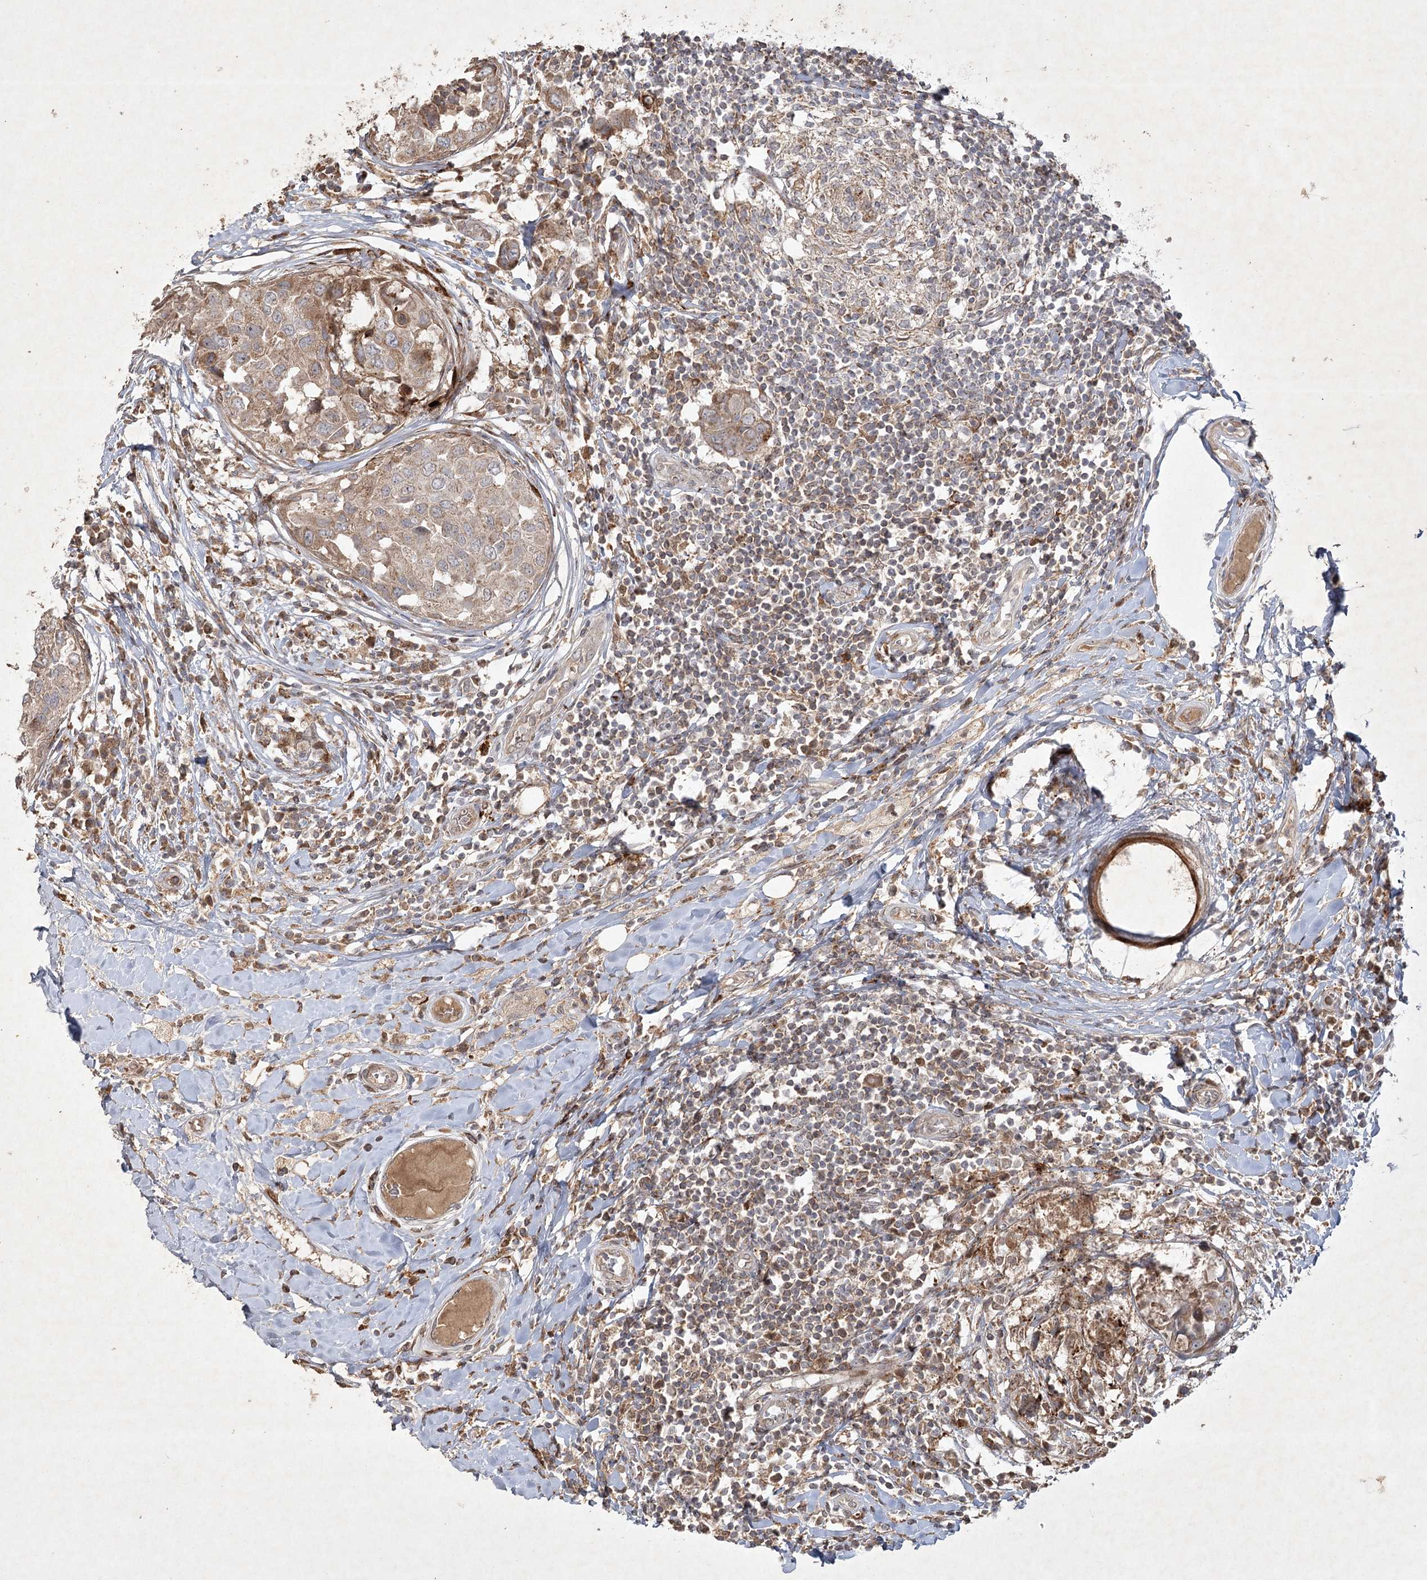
{"staining": {"intensity": "moderate", "quantity": ">75%", "location": "cytoplasmic/membranous"}, "tissue": "breast cancer", "cell_type": "Tumor cells", "image_type": "cancer", "snomed": [{"axis": "morphology", "description": "Duct carcinoma"}, {"axis": "topography", "description": "Breast"}], "caption": "This histopathology image displays IHC staining of human breast infiltrating ductal carcinoma, with medium moderate cytoplasmic/membranous expression in about >75% of tumor cells.", "gene": "KBTBD4", "patient": {"sex": "female", "age": 27}}